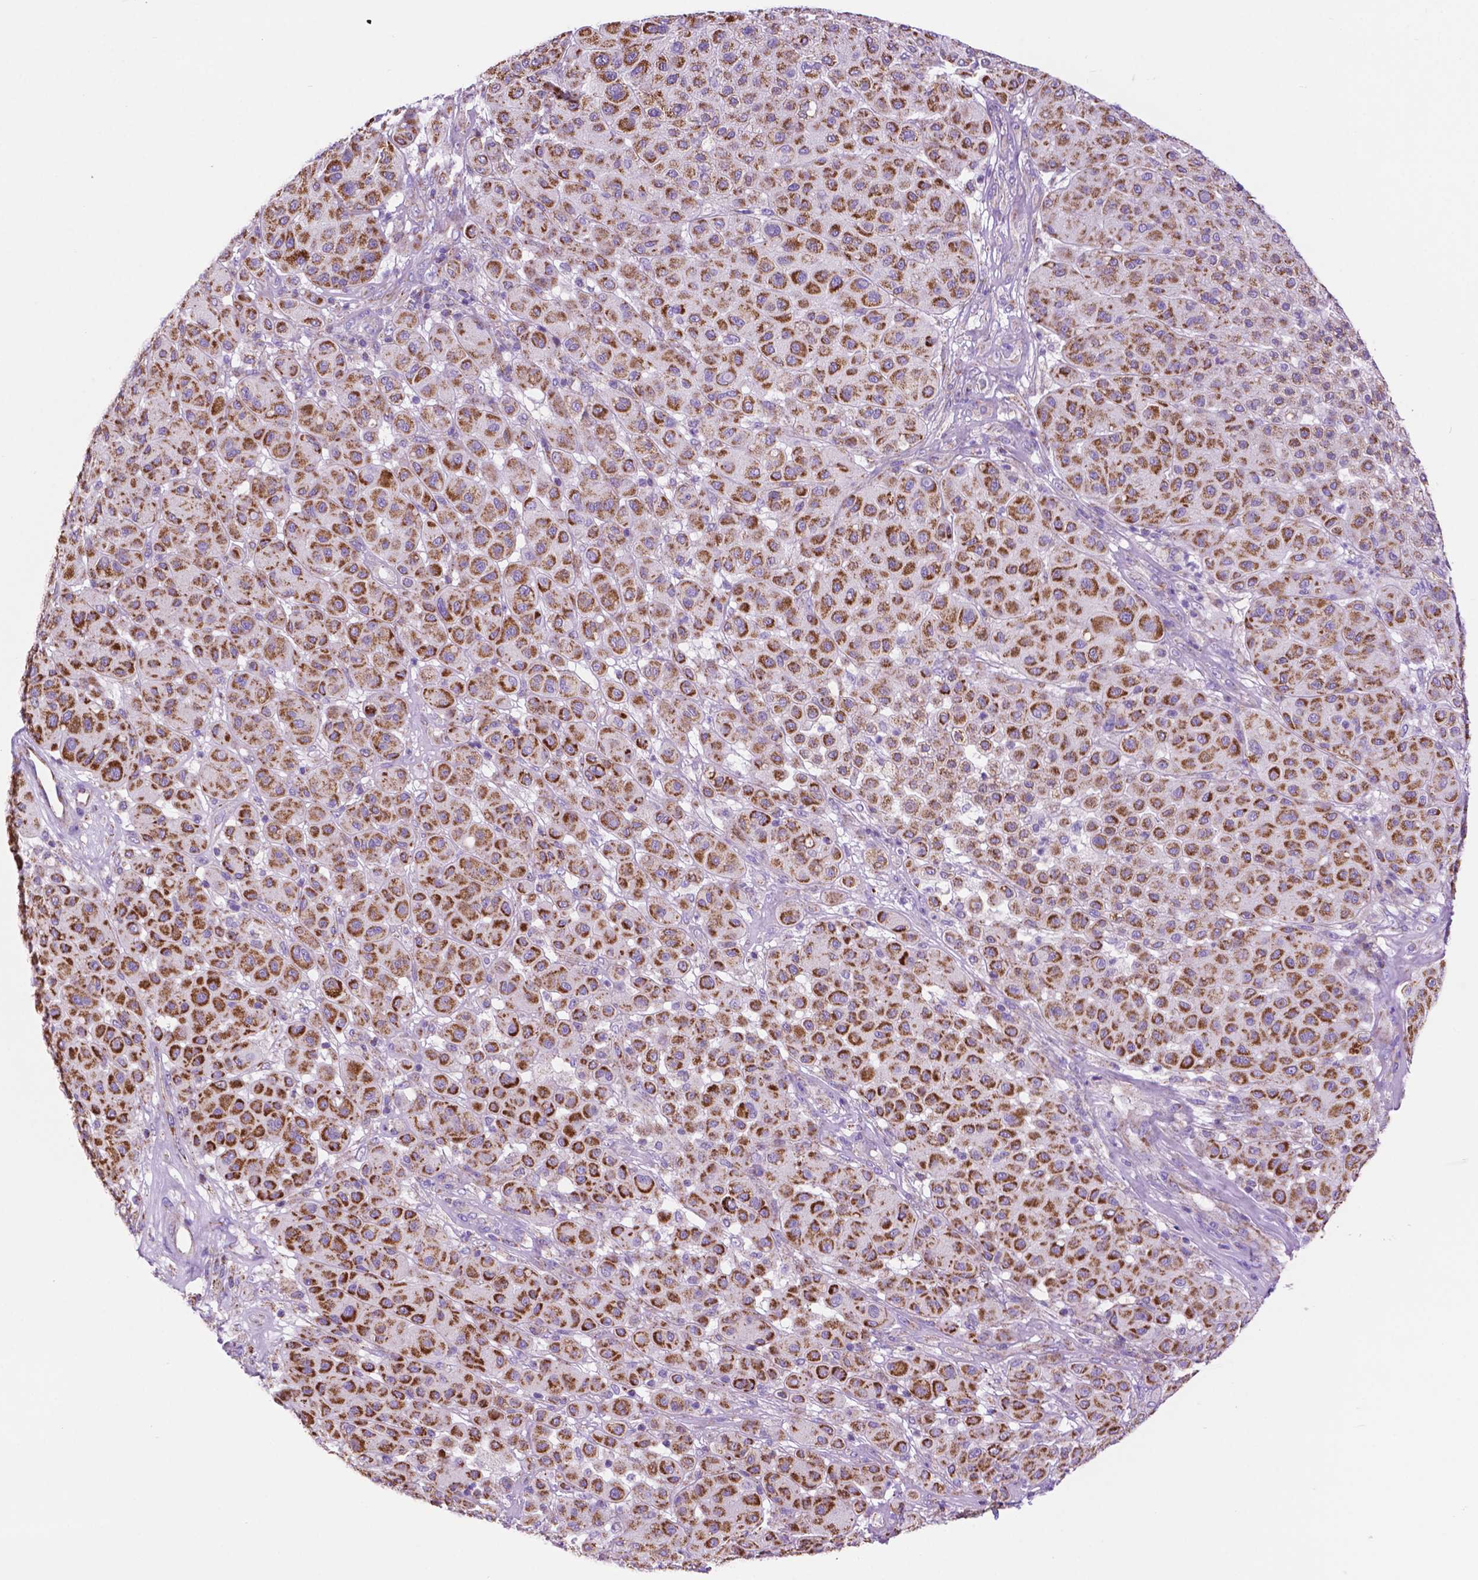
{"staining": {"intensity": "strong", "quantity": ">75%", "location": "cytoplasmic/membranous"}, "tissue": "melanoma", "cell_type": "Tumor cells", "image_type": "cancer", "snomed": [{"axis": "morphology", "description": "Malignant melanoma, Metastatic site"}, {"axis": "topography", "description": "Smooth muscle"}], "caption": "Malignant melanoma (metastatic site) was stained to show a protein in brown. There is high levels of strong cytoplasmic/membranous staining in about >75% of tumor cells. The staining was performed using DAB (3,3'-diaminobenzidine) to visualize the protein expression in brown, while the nuclei were stained in blue with hematoxylin (Magnification: 20x).", "gene": "GDPD5", "patient": {"sex": "male", "age": 41}}